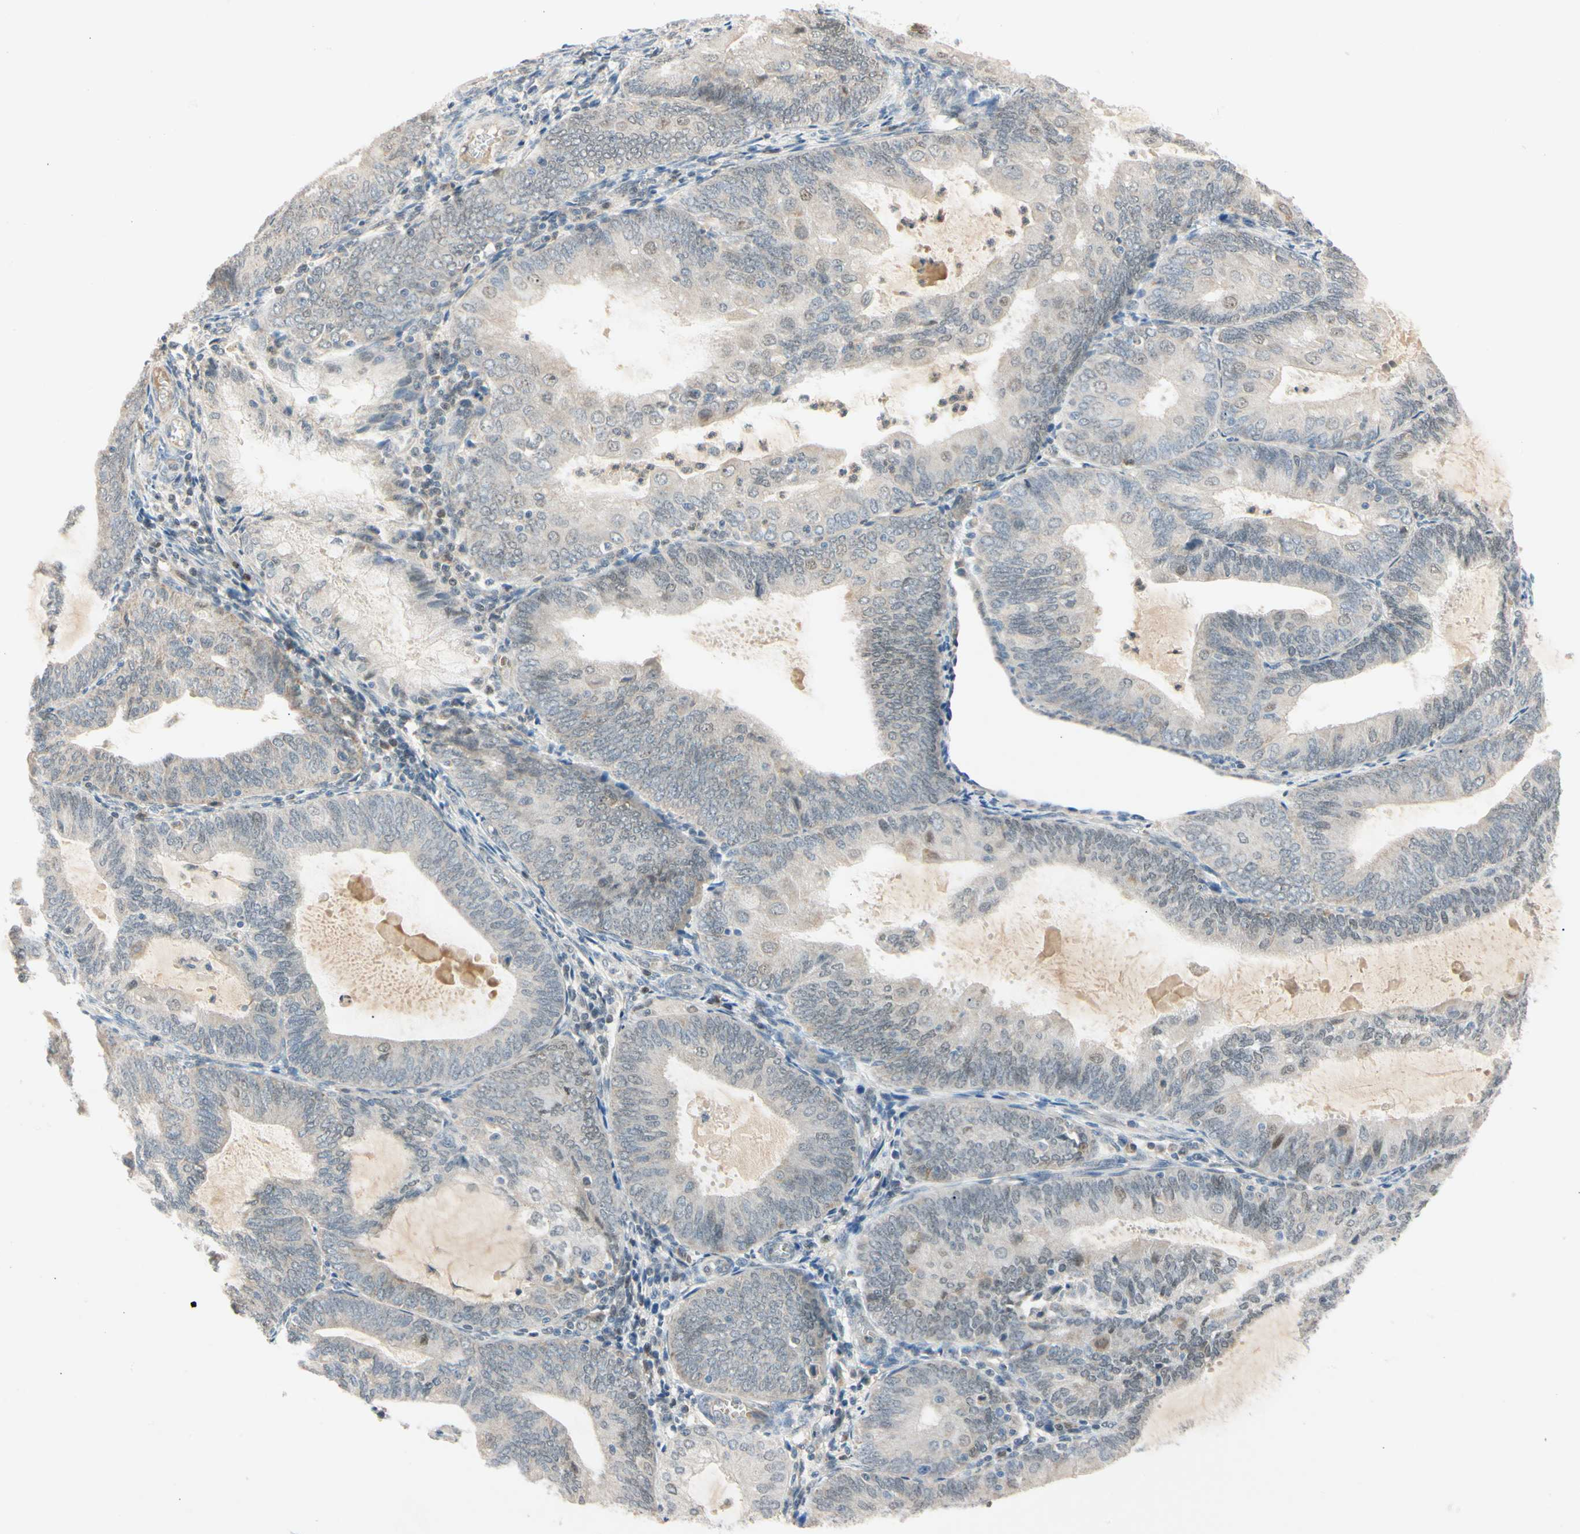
{"staining": {"intensity": "negative", "quantity": "none", "location": "none"}, "tissue": "endometrial cancer", "cell_type": "Tumor cells", "image_type": "cancer", "snomed": [{"axis": "morphology", "description": "Adenocarcinoma, NOS"}, {"axis": "topography", "description": "Endometrium"}], "caption": "Image shows no protein staining in tumor cells of endometrial cancer (adenocarcinoma) tissue. (DAB immunohistochemistry visualized using brightfield microscopy, high magnification).", "gene": "RIOX2", "patient": {"sex": "female", "age": 81}}